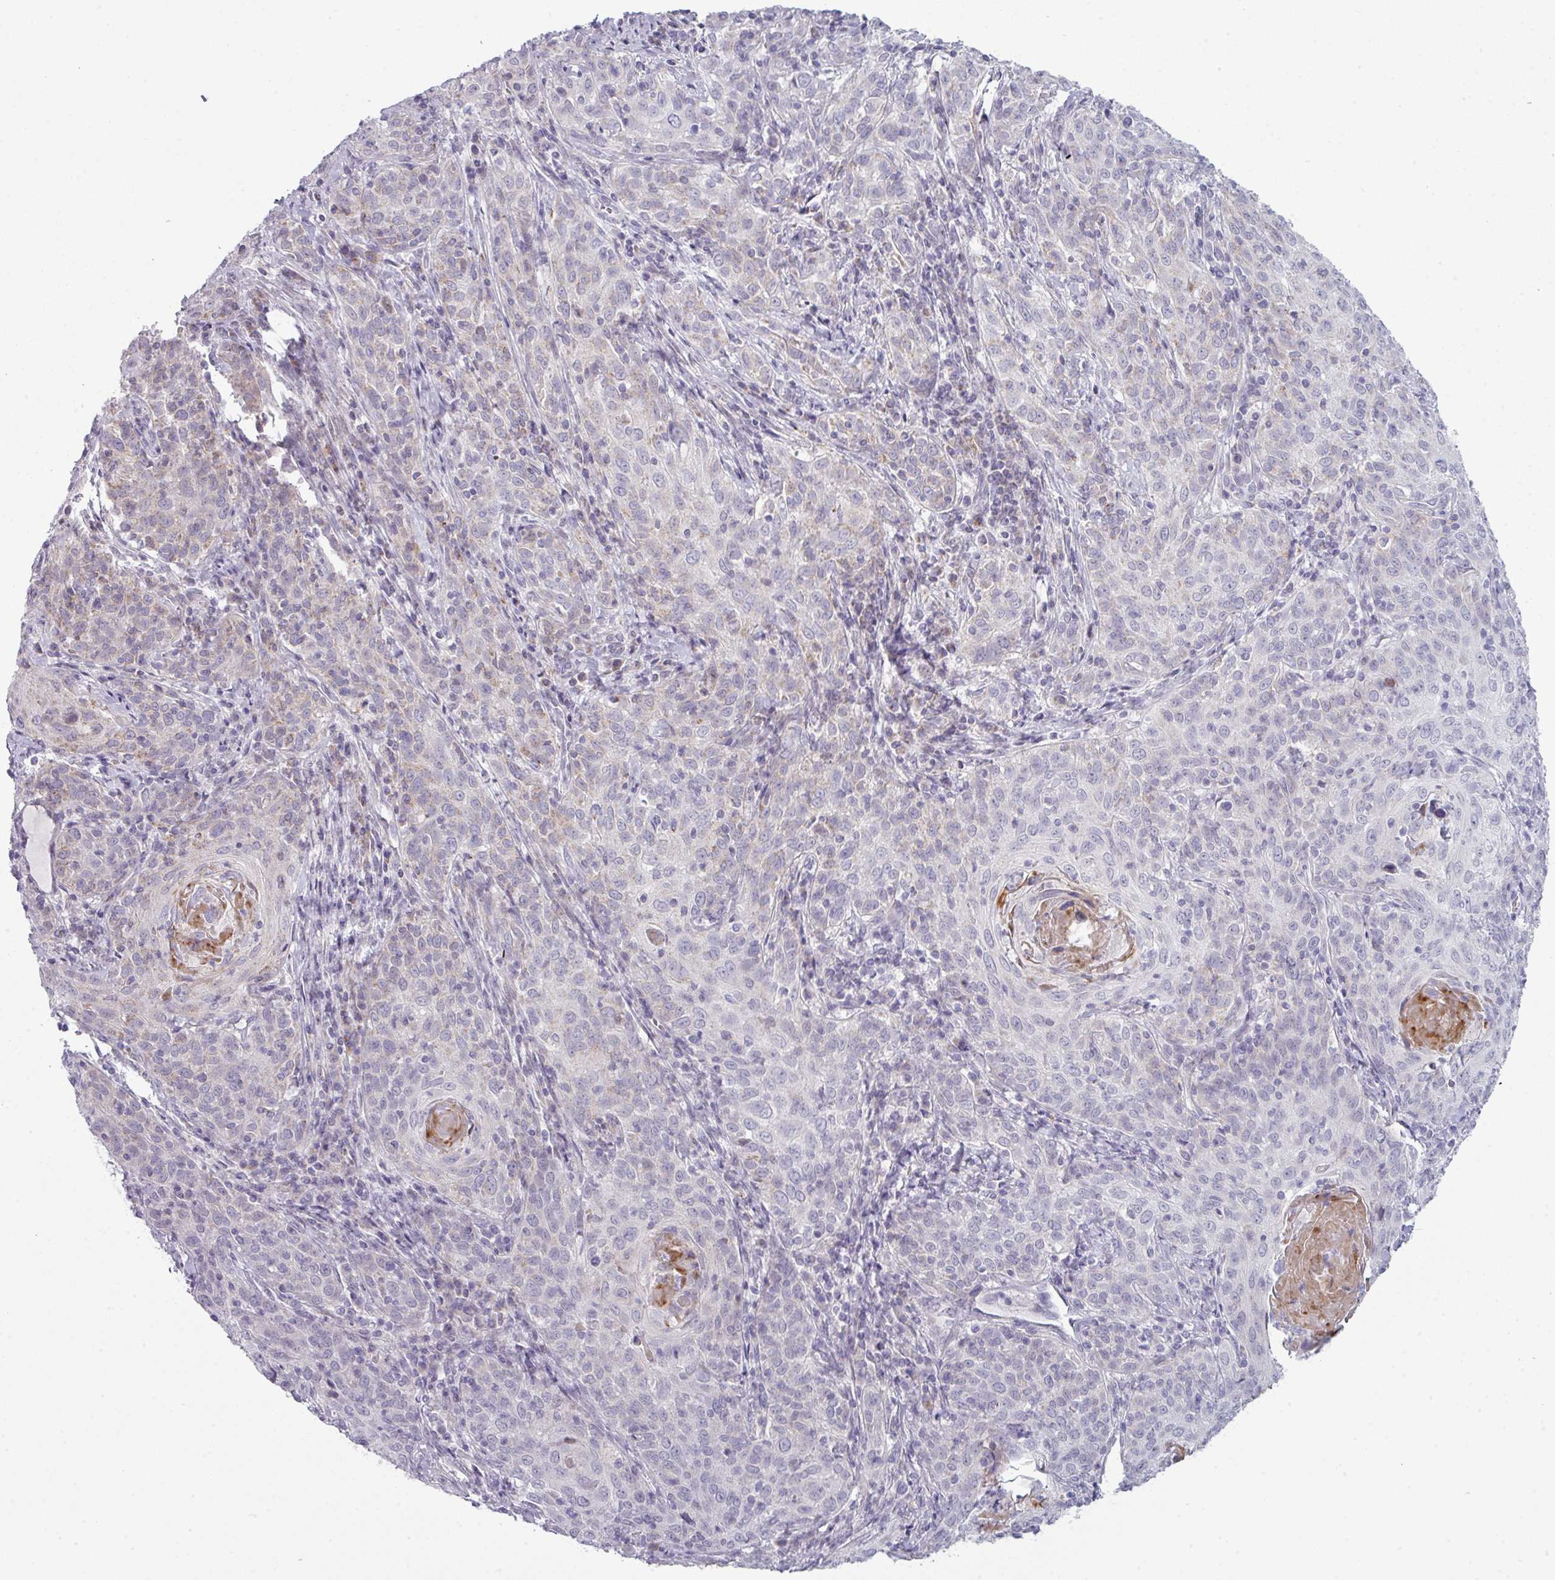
{"staining": {"intensity": "weak", "quantity": "<25%", "location": "cytoplasmic/membranous"}, "tissue": "cervical cancer", "cell_type": "Tumor cells", "image_type": "cancer", "snomed": [{"axis": "morphology", "description": "Squamous cell carcinoma, NOS"}, {"axis": "topography", "description": "Cervix"}], "caption": "The micrograph displays no significant staining in tumor cells of cervical cancer (squamous cell carcinoma). Brightfield microscopy of IHC stained with DAB (brown) and hematoxylin (blue), captured at high magnification.", "gene": "ZNF615", "patient": {"sex": "female", "age": 57}}